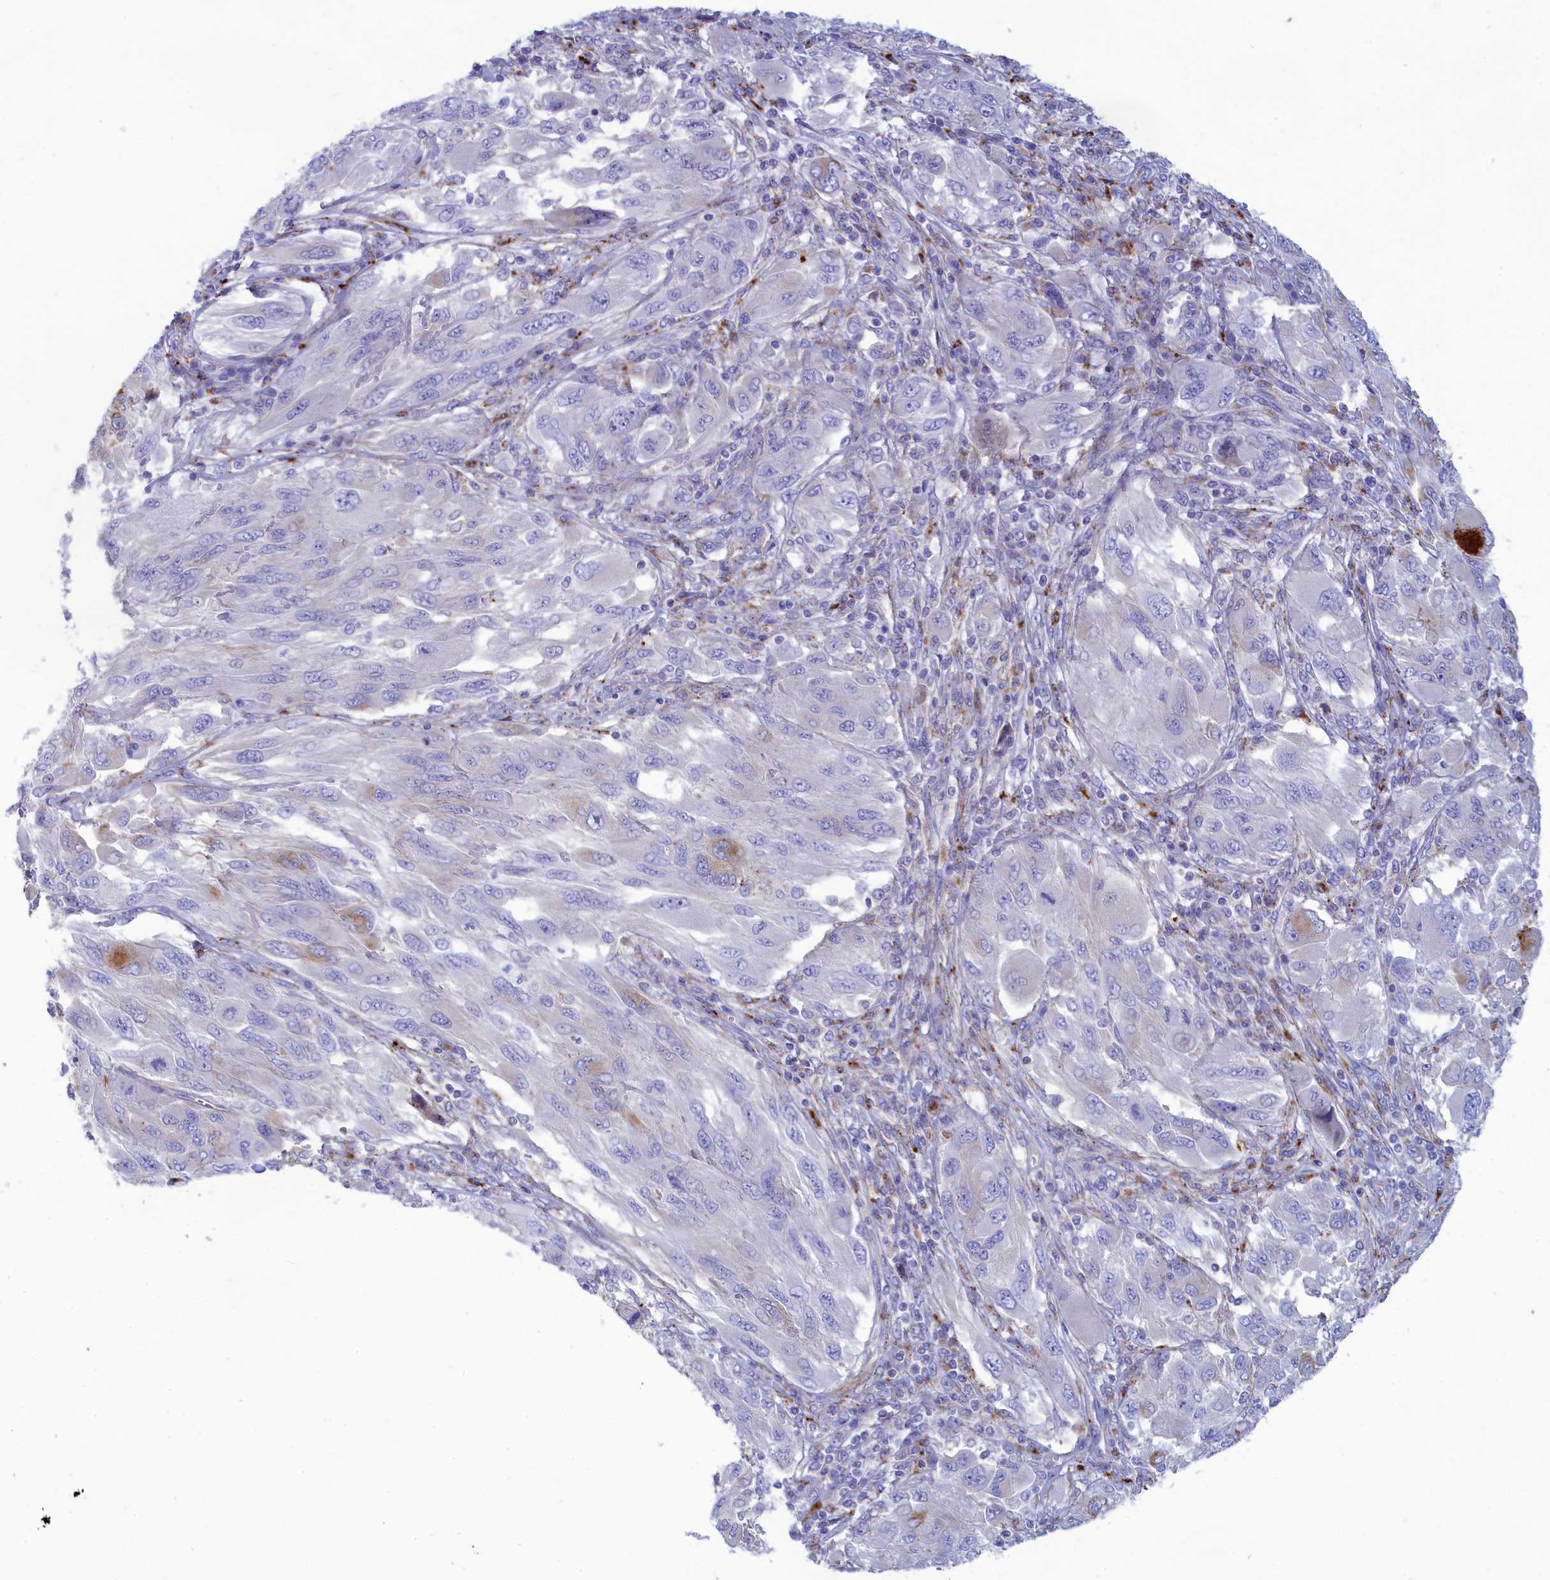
{"staining": {"intensity": "negative", "quantity": "none", "location": "none"}, "tissue": "melanoma", "cell_type": "Tumor cells", "image_type": "cancer", "snomed": [{"axis": "morphology", "description": "Malignant melanoma, NOS"}, {"axis": "topography", "description": "Skin"}], "caption": "Tumor cells are negative for brown protein staining in malignant melanoma.", "gene": "WDR6", "patient": {"sex": "female", "age": 91}}